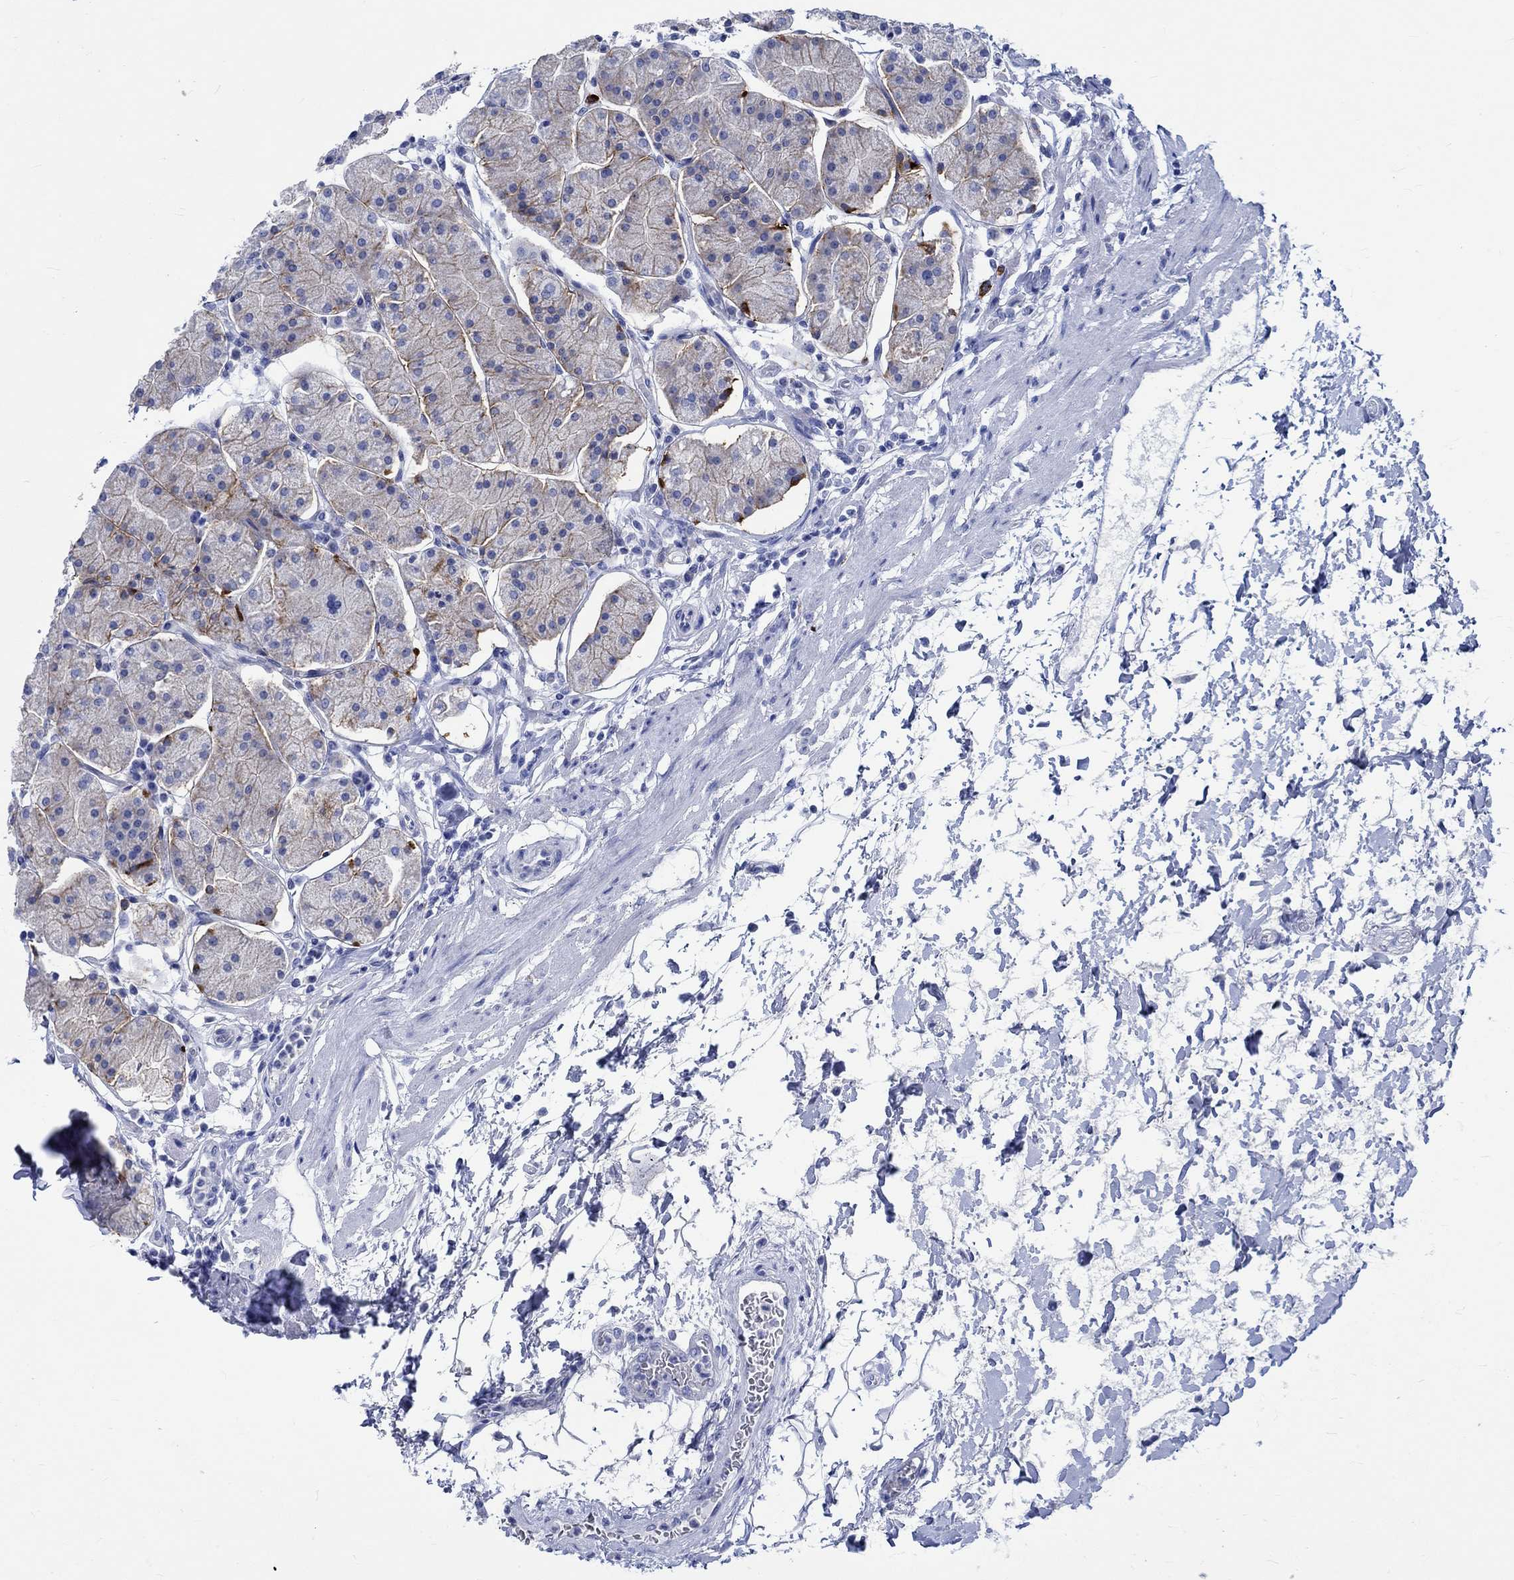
{"staining": {"intensity": "moderate", "quantity": "<25%", "location": "cytoplasmic/membranous"}, "tissue": "stomach", "cell_type": "Glandular cells", "image_type": "normal", "snomed": [{"axis": "morphology", "description": "Normal tissue, NOS"}, {"axis": "topography", "description": "Stomach"}], "caption": "Protein staining displays moderate cytoplasmic/membranous expression in about <25% of glandular cells in unremarkable stomach.", "gene": "PTPRN2", "patient": {"sex": "male", "age": 54}}